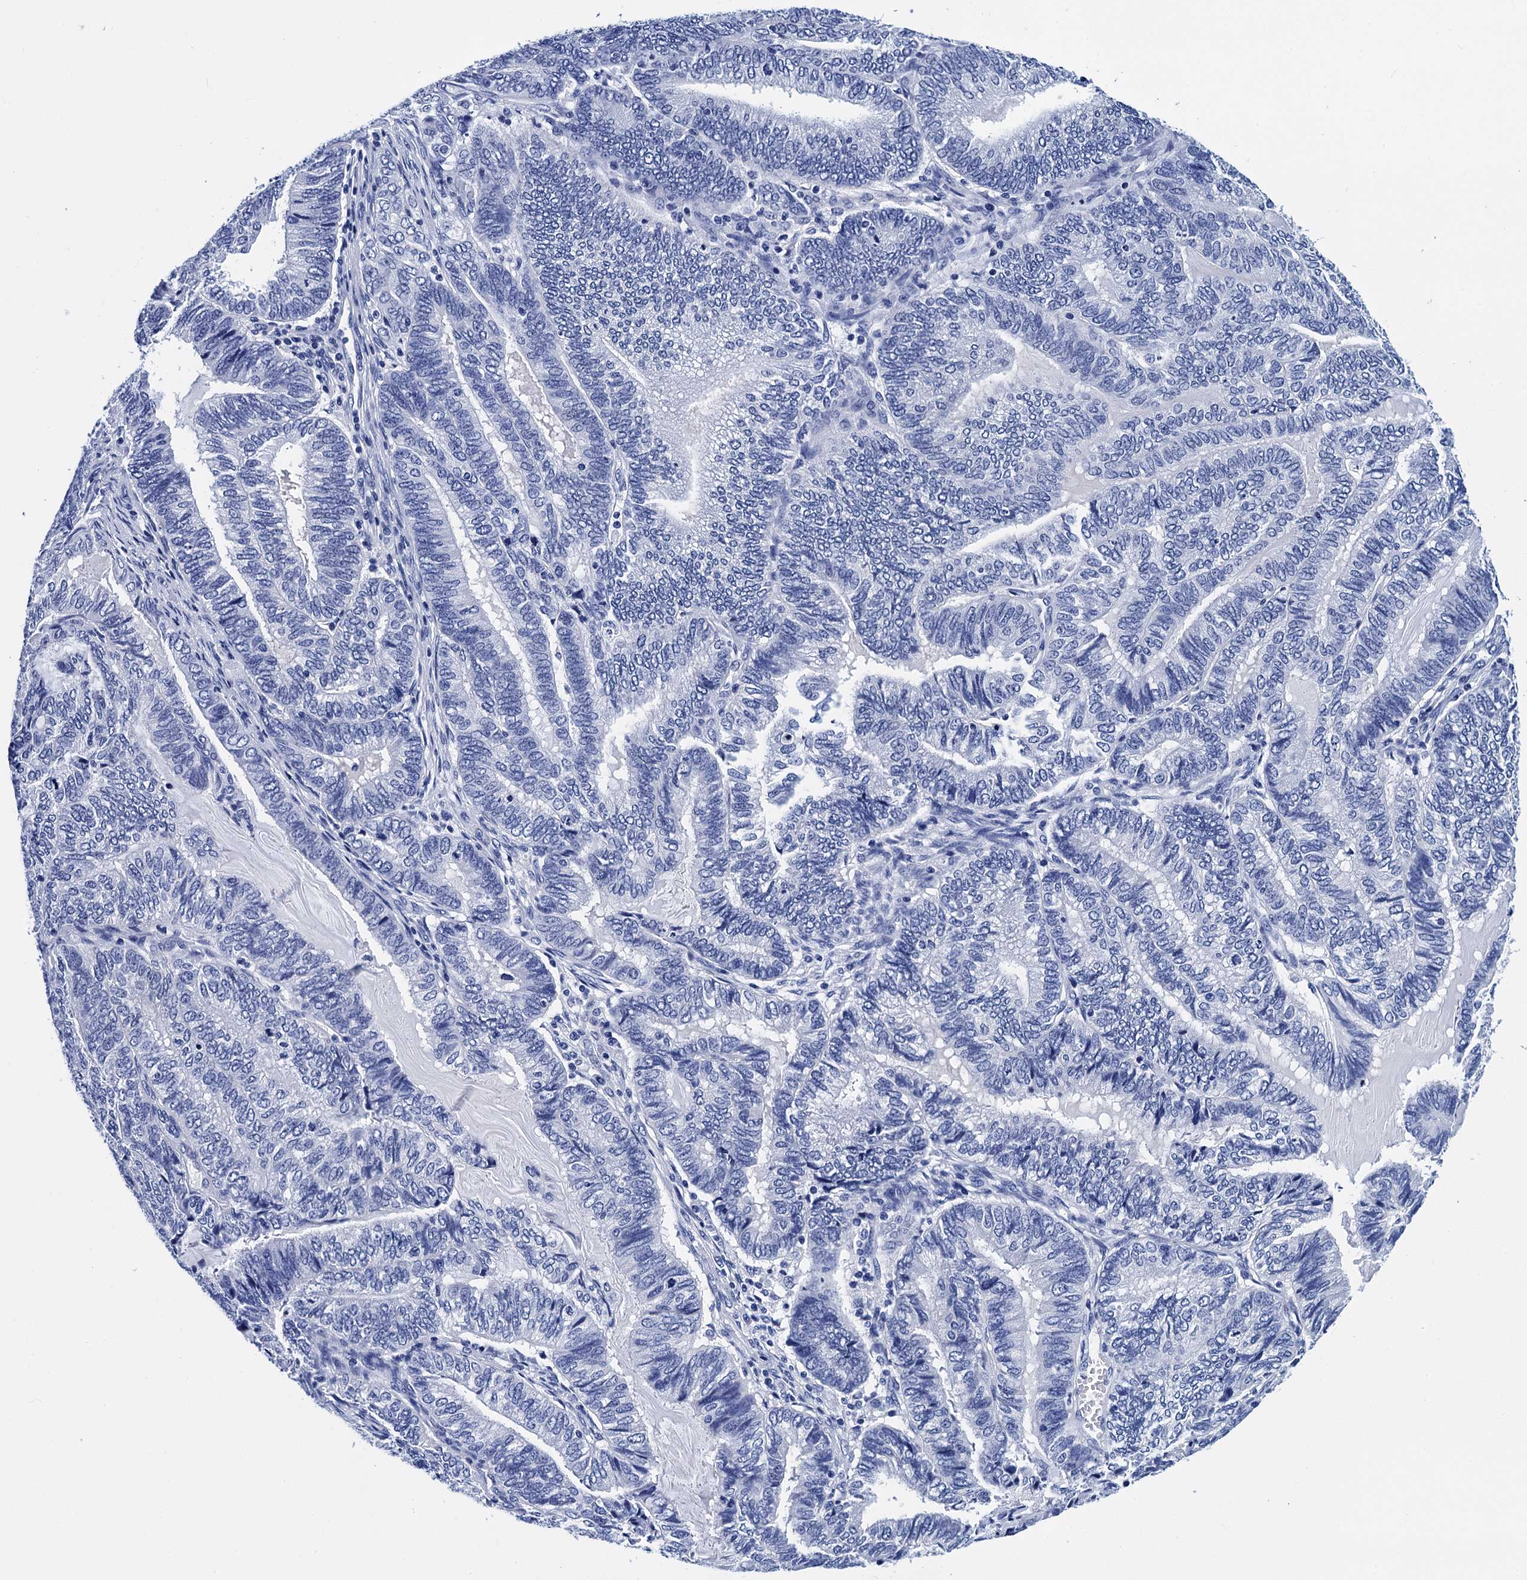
{"staining": {"intensity": "negative", "quantity": "none", "location": "none"}, "tissue": "endometrial cancer", "cell_type": "Tumor cells", "image_type": "cancer", "snomed": [{"axis": "morphology", "description": "Adenocarcinoma, NOS"}, {"axis": "topography", "description": "Uterus"}, {"axis": "topography", "description": "Endometrium"}], "caption": "A photomicrograph of human endometrial cancer is negative for staining in tumor cells.", "gene": "MYBPC3", "patient": {"sex": "female", "age": 70}}